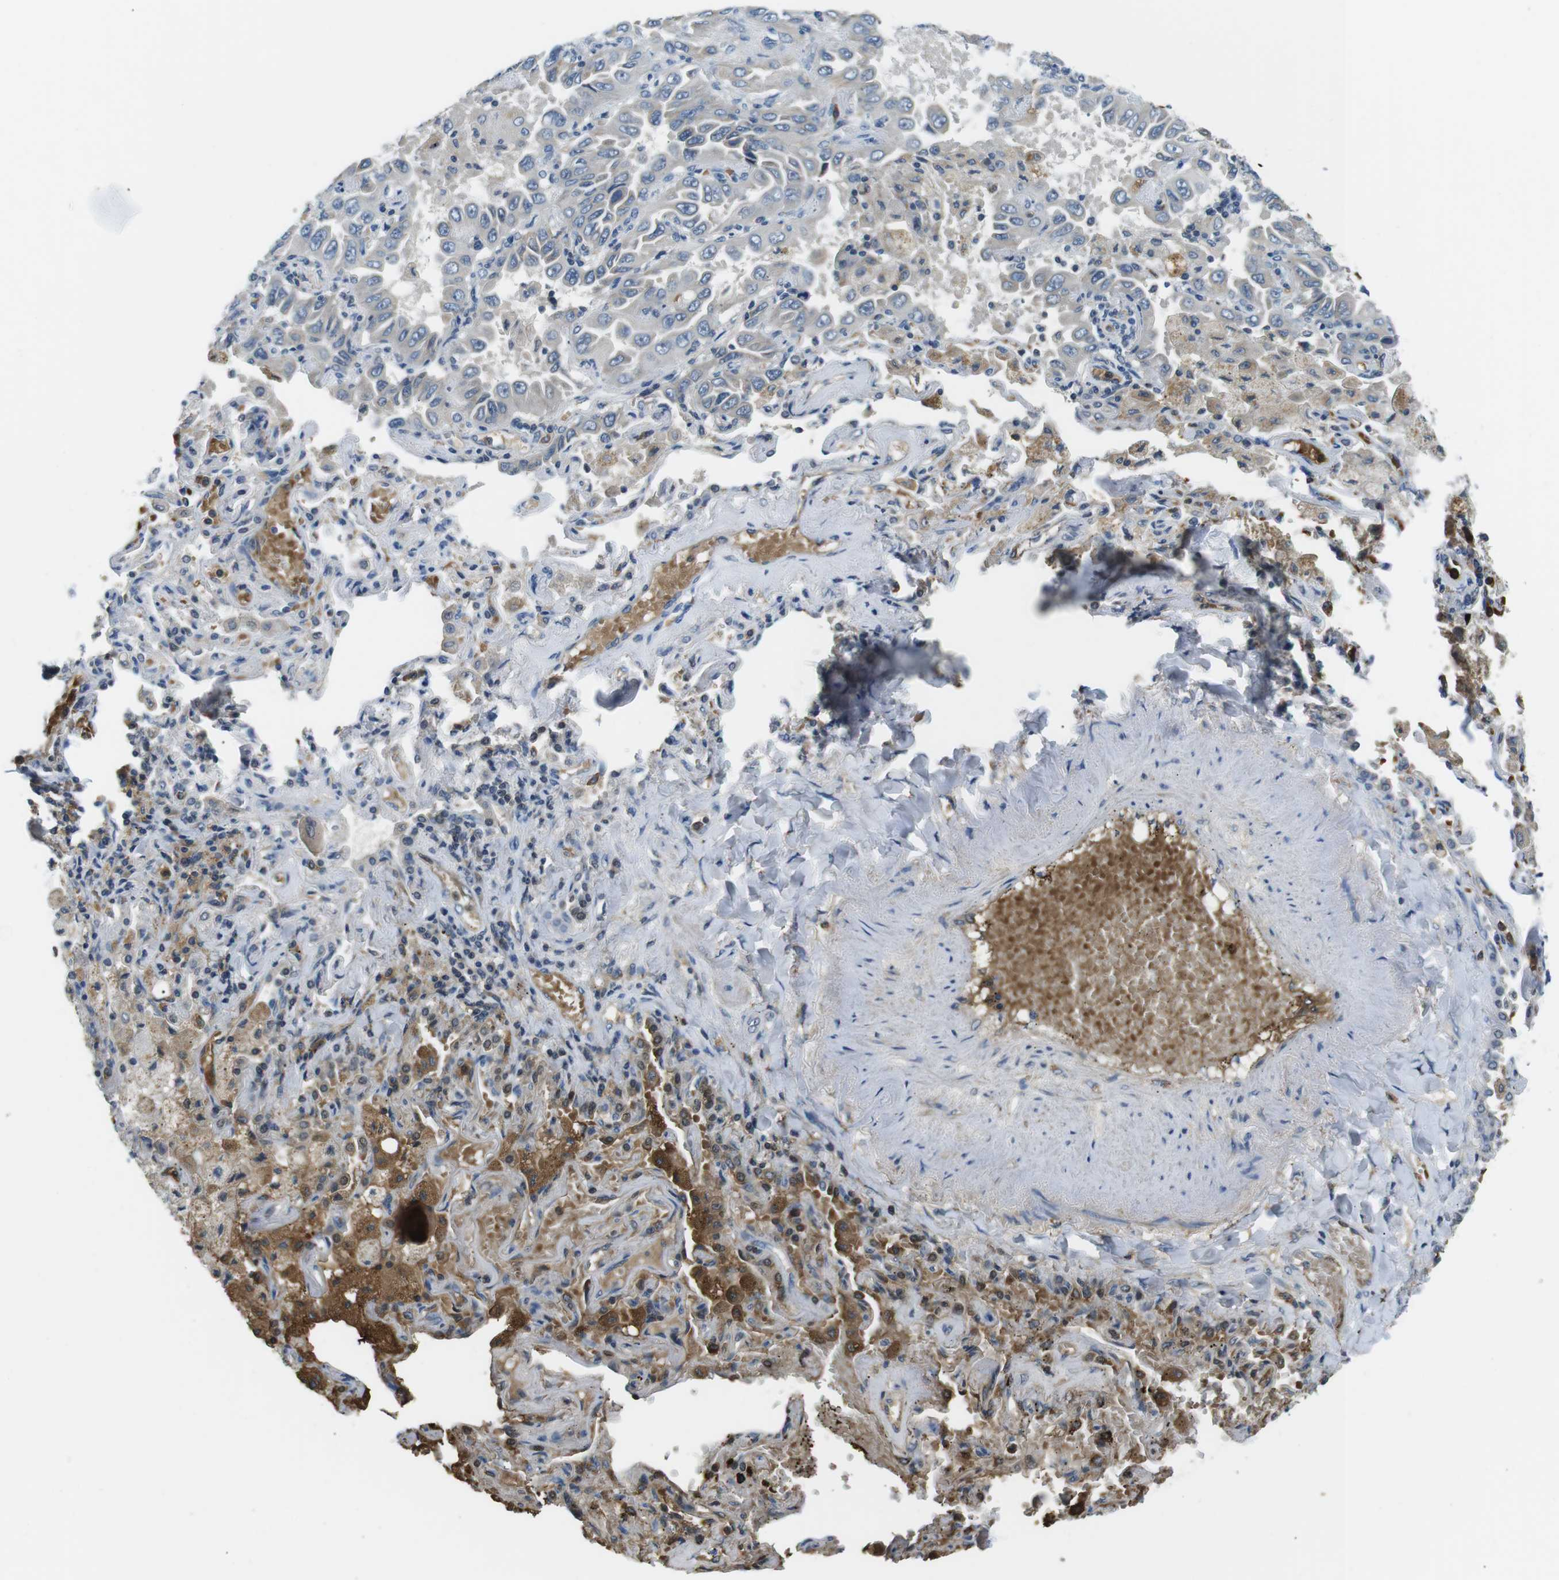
{"staining": {"intensity": "negative", "quantity": "none", "location": "none"}, "tissue": "lung cancer", "cell_type": "Tumor cells", "image_type": "cancer", "snomed": [{"axis": "morphology", "description": "Adenocarcinoma, NOS"}, {"axis": "topography", "description": "Lung"}], "caption": "DAB (3,3'-diaminobenzidine) immunohistochemical staining of human lung cancer reveals no significant positivity in tumor cells.", "gene": "WSCD1", "patient": {"sex": "male", "age": 64}}